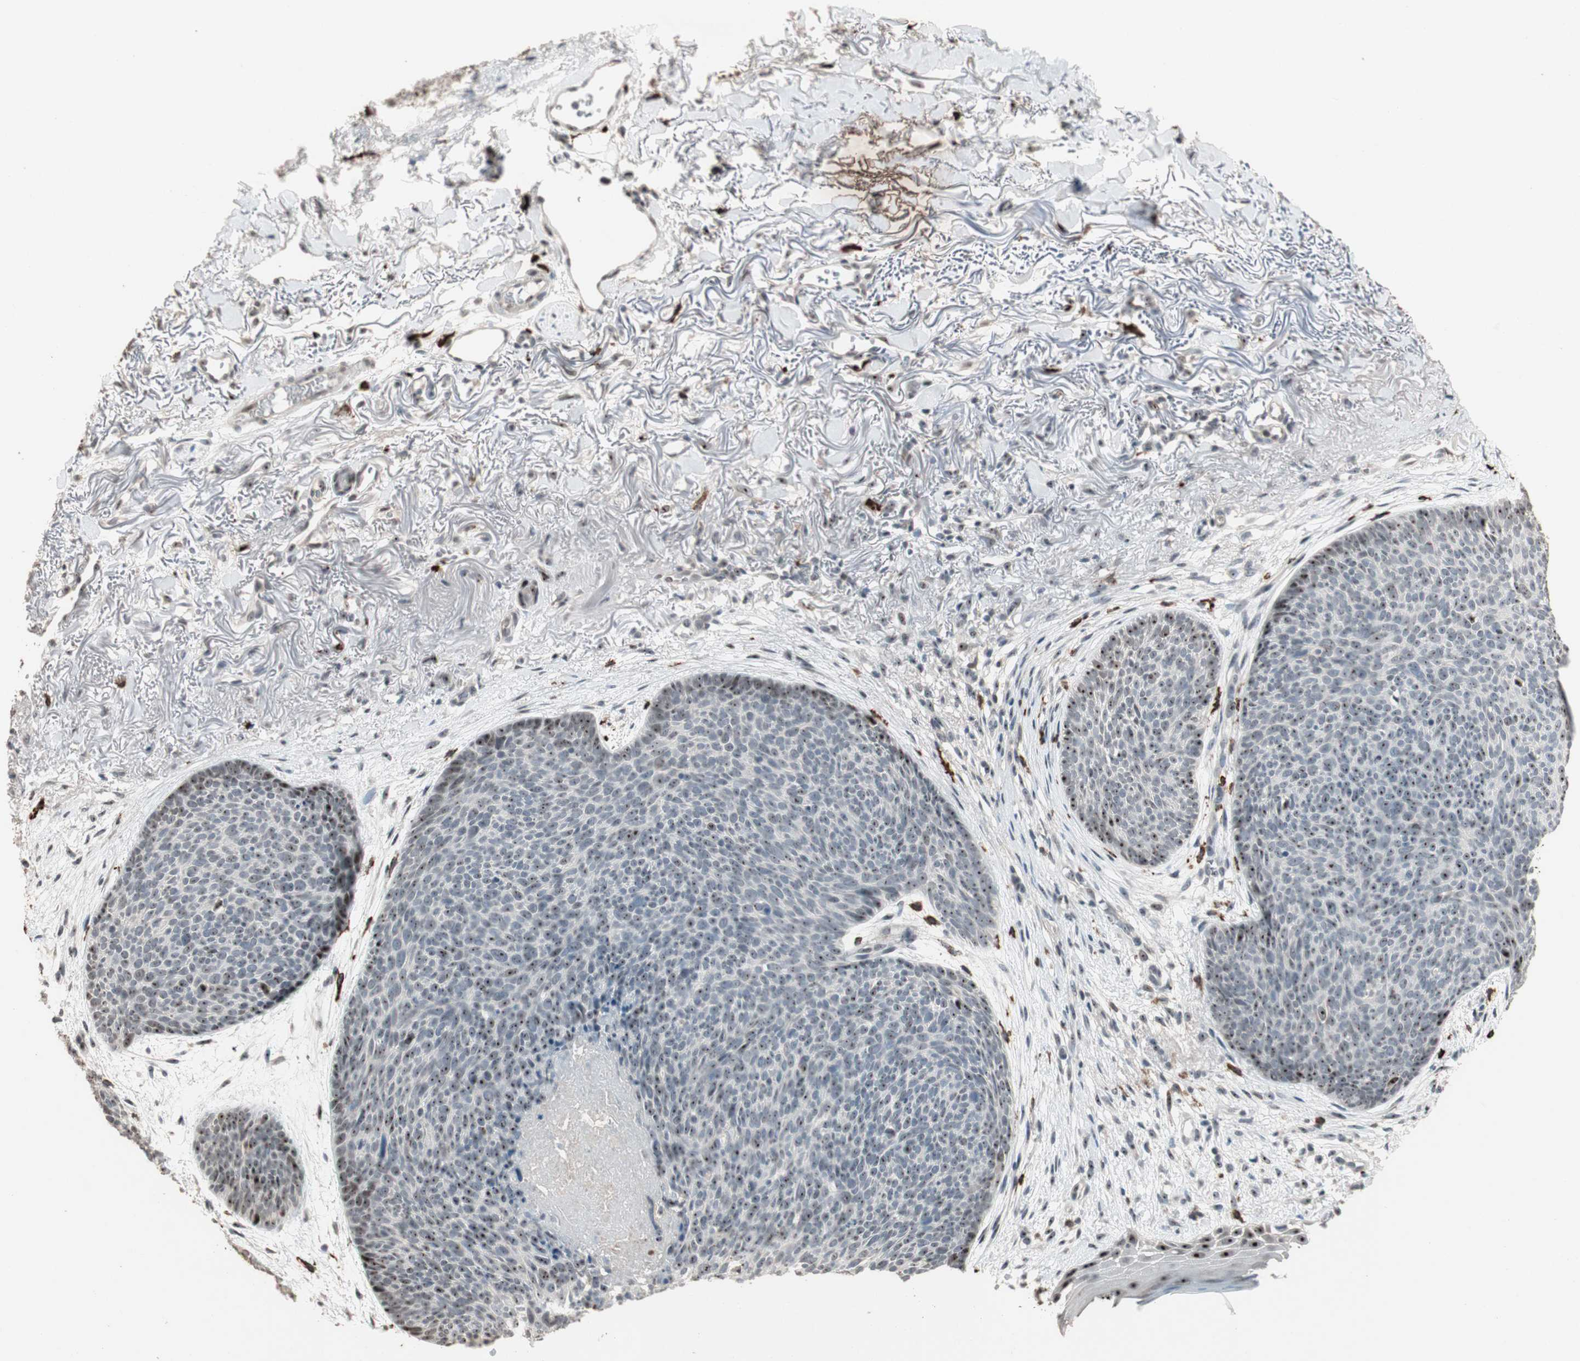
{"staining": {"intensity": "moderate", "quantity": ">75%", "location": "nuclear"}, "tissue": "skin cancer", "cell_type": "Tumor cells", "image_type": "cancer", "snomed": [{"axis": "morphology", "description": "Normal tissue, NOS"}, {"axis": "morphology", "description": "Basal cell carcinoma"}, {"axis": "topography", "description": "Skin"}], "caption": "Skin cancer (basal cell carcinoma) tissue reveals moderate nuclear staining in approximately >75% of tumor cells", "gene": "ETV4", "patient": {"sex": "female", "age": 70}}